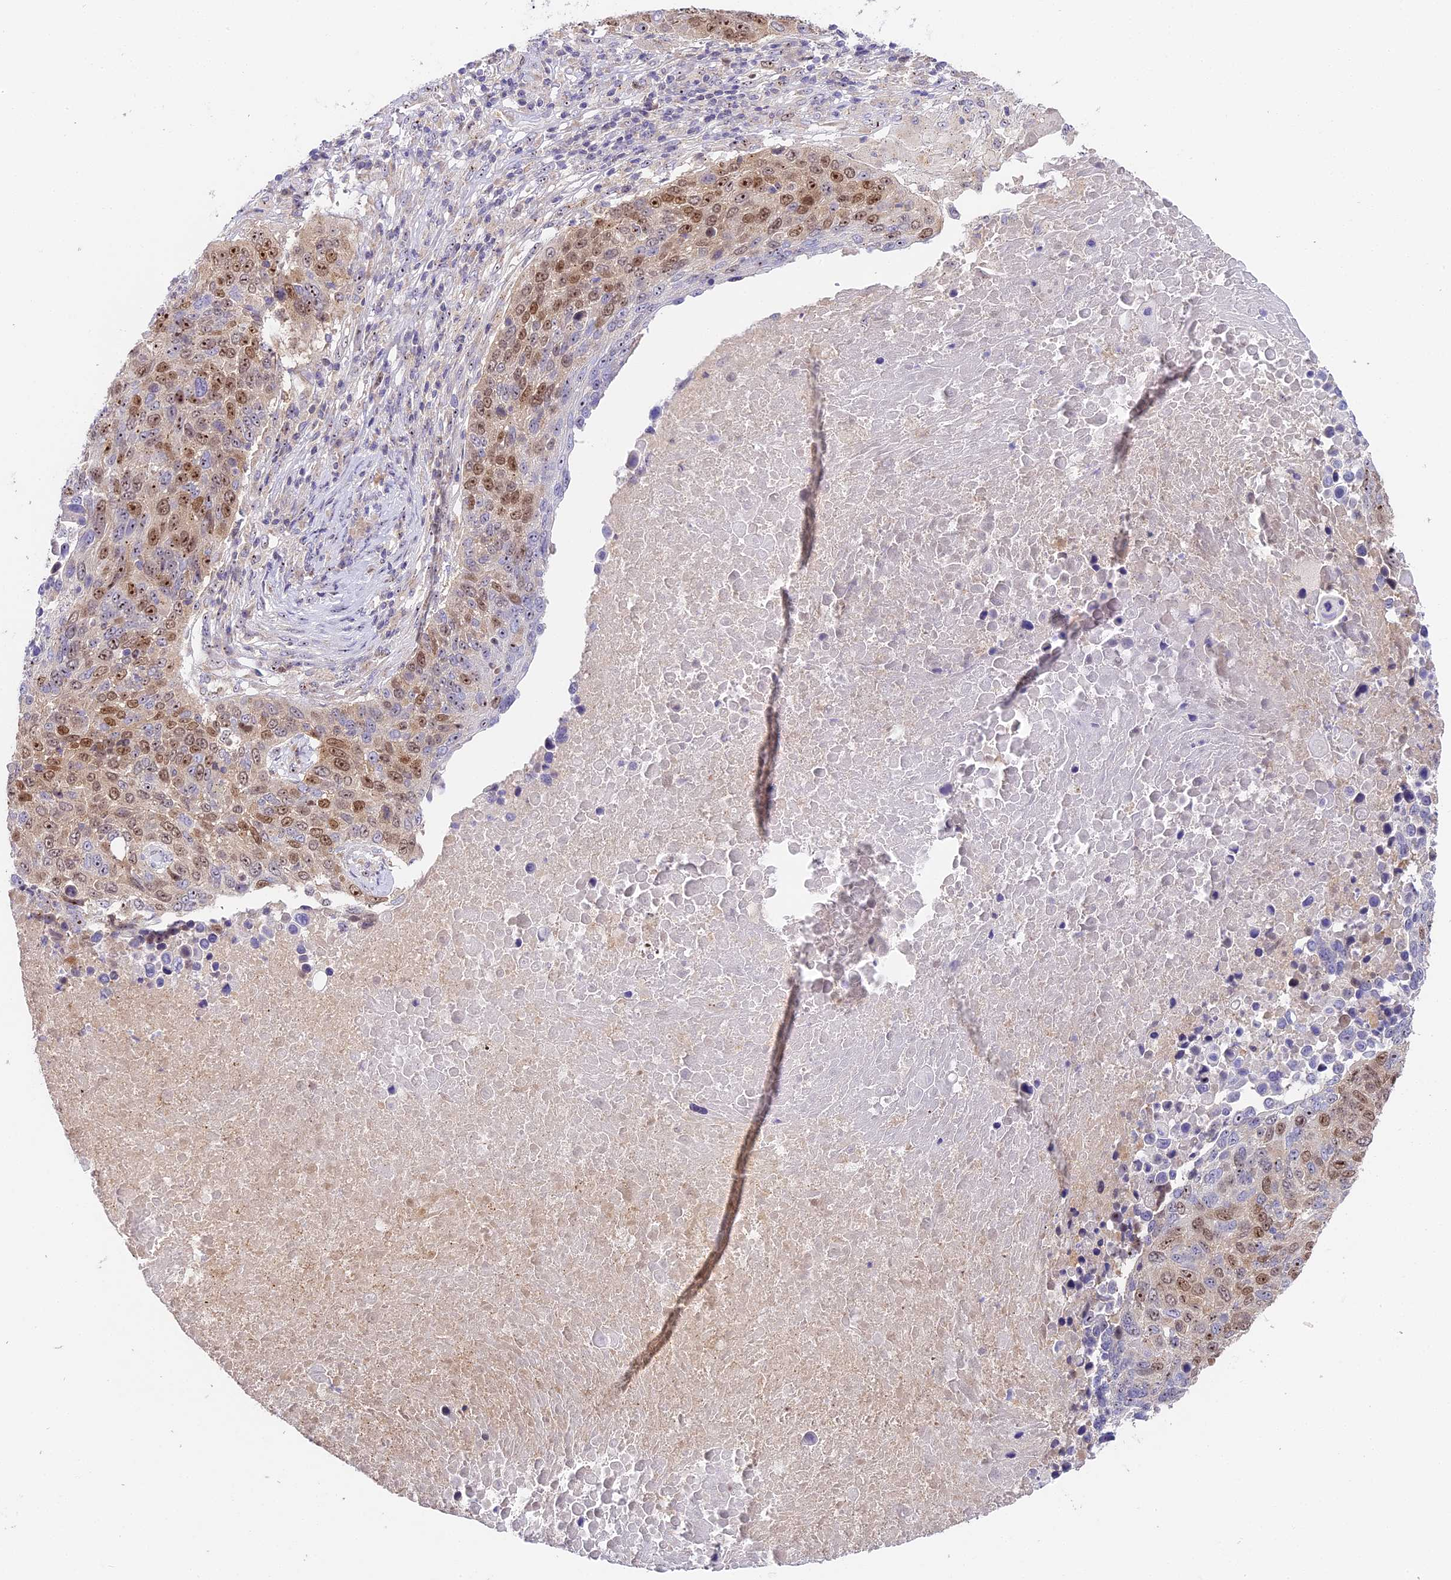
{"staining": {"intensity": "moderate", "quantity": ">75%", "location": "nuclear"}, "tissue": "lung cancer", "cell_type": "Tumor cells", "image_type": "cancer", "snomed": [{"axis": "morphology", "description": "Normal tissue, NOS"}, {"axis": "morphology", "description": "Squamous cell carcinoma, NOS"}, {"axis": "topography", "description": "Lymph node"}, {"axis": "topography", "description": "Lung"}], "caption": "Immunohistochemistry (IHC) (DAB (3,3'-diaminobenzidine)) staining of human lung squamous cell carcinoma shows moderate nuclear protein expression in approximately >75% of tumor cells.", "gene": "RAD51", "patient": {"sex": "male", "age": 66}}